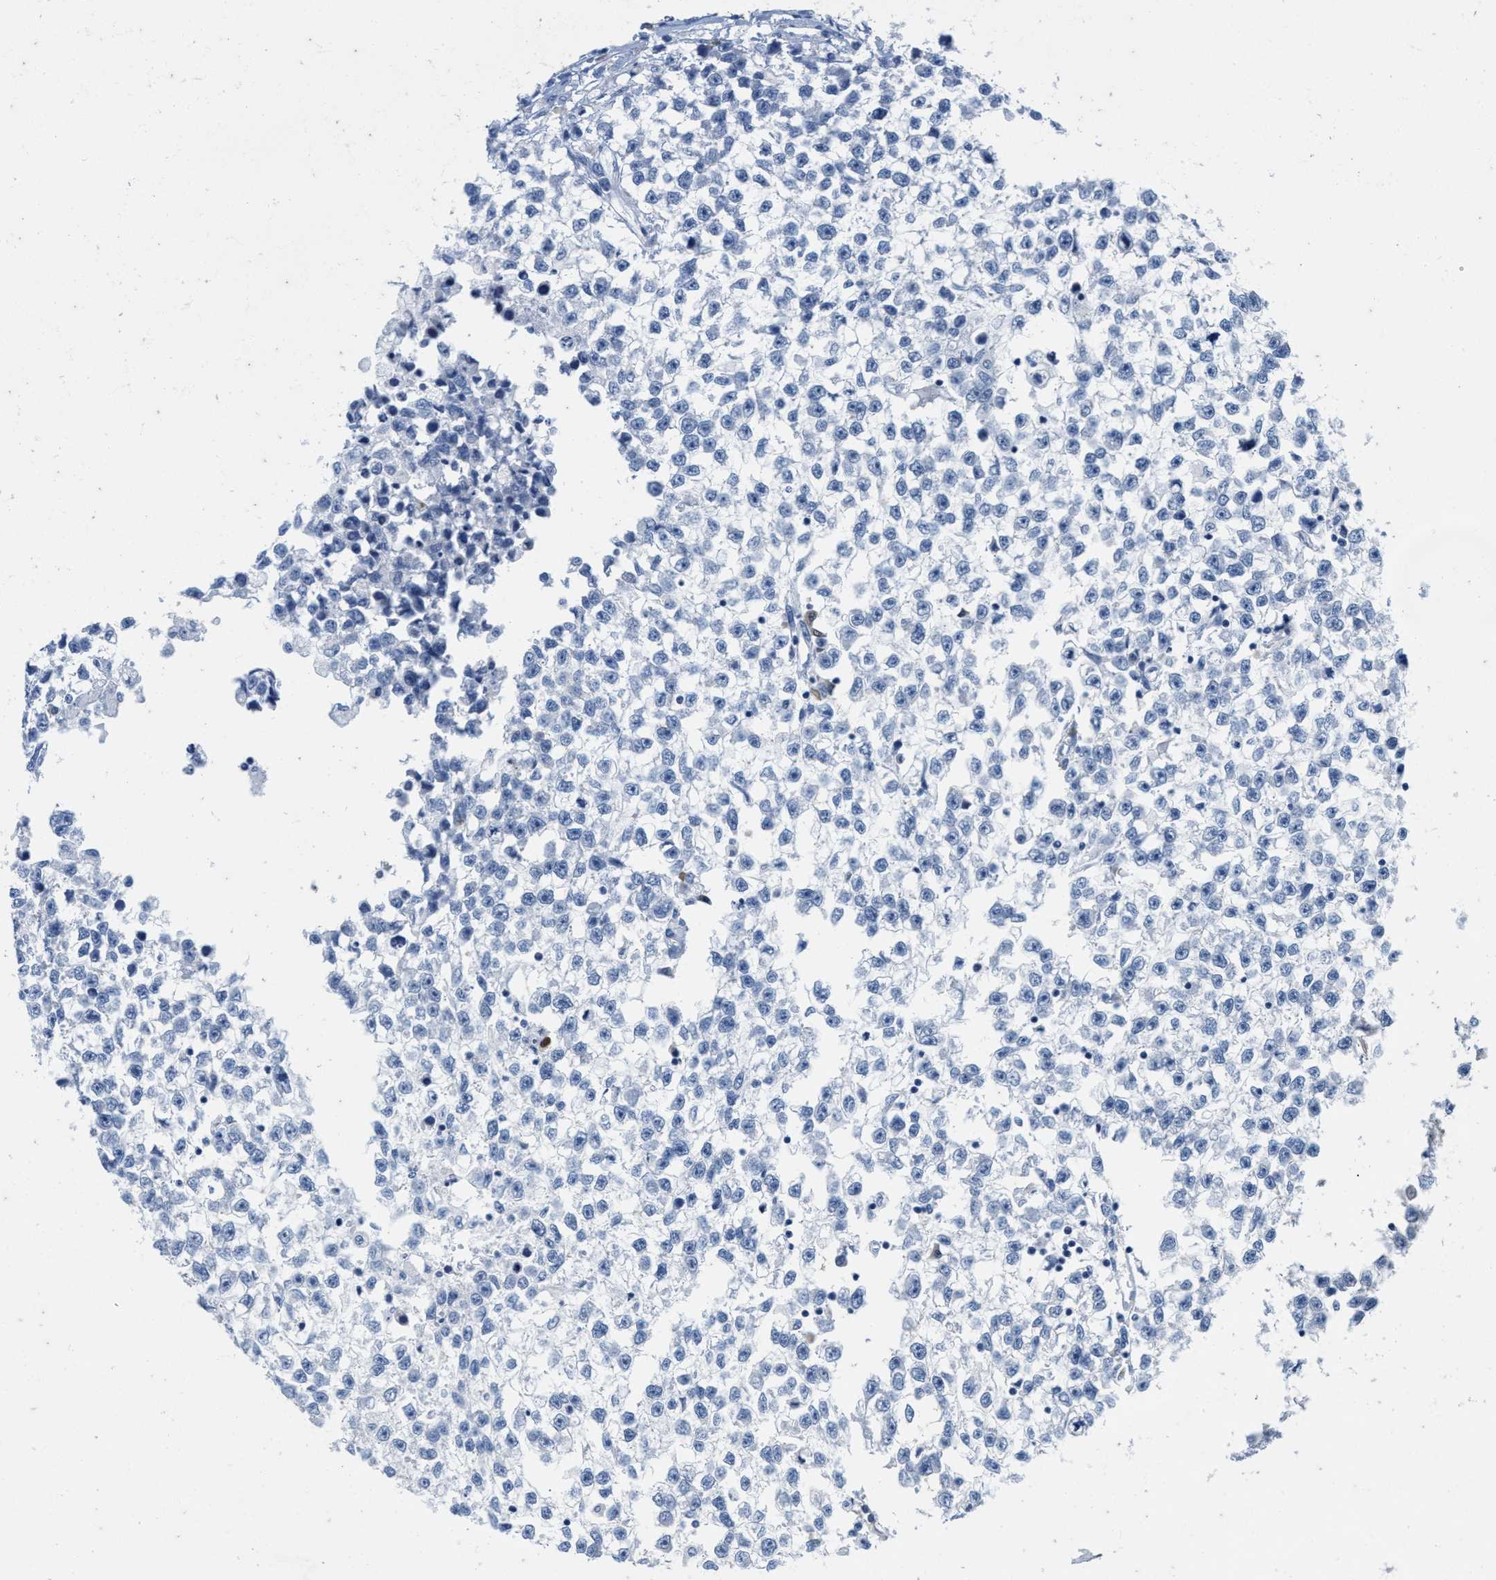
{"staining": {"intensity": "negative", "quantity": "none", "location": "none"}, "tissue": "testis cancer", "cell_type": "Tumor cells", "image_type": "cancer", "snomed": [{"axis": "morphology", "description": "Seminoma, NOS"}, {"axis": "morphology", "description": "Carcinoma, Embryonal, NOS"}, {"axis": "topography", "description": "Testis"}], "caption": "This is an IHC image of human testis cancer (seminoma). There is no staining in tumor cells.", "gene": "ABCB11", "patient": {"sex": "male", "age": 51}}